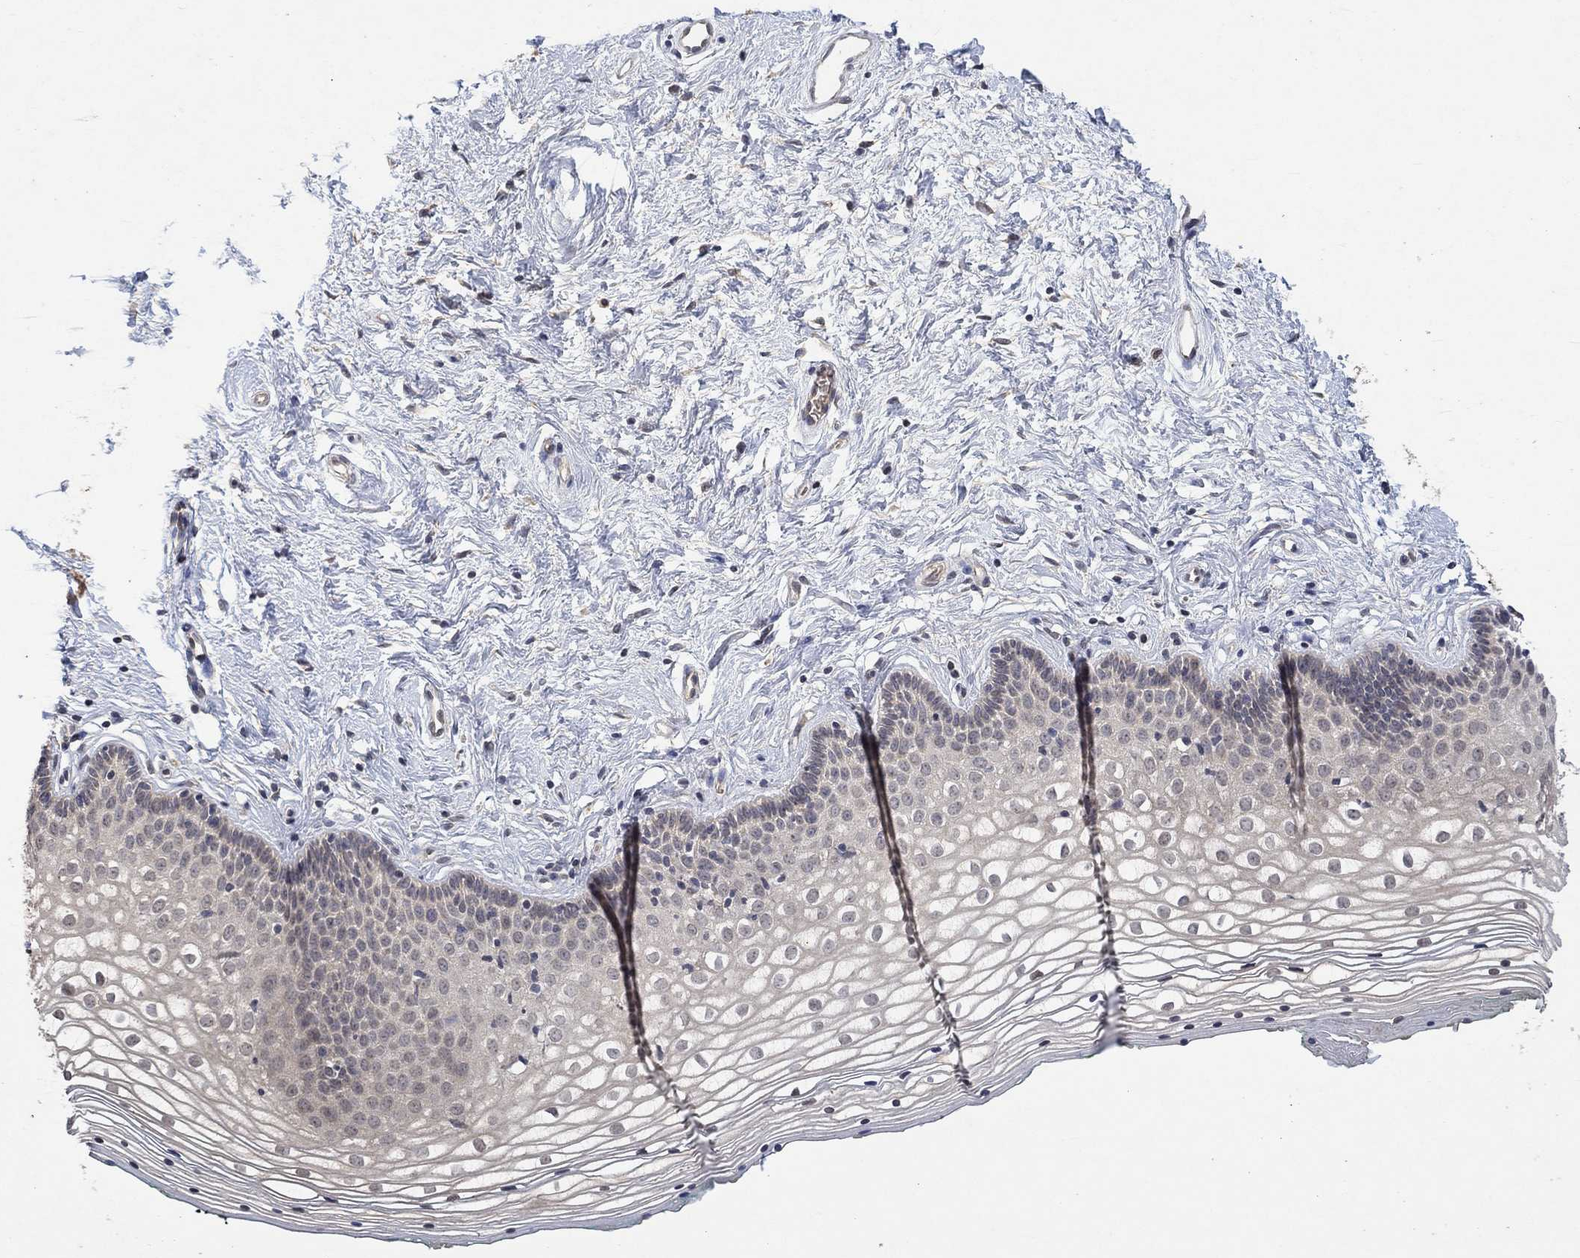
{"staining": {"intensity": "negative", "quantity": "none", "location": "none"}, "tissue": "vagina", "cell_type": "Squamous epithelial cells", "image_type": "normal", "snomed": [{"axis": "morphology", "description": "Normal tissue, NOS"}, {"axis": "topography", "description": "Vagina"}], "caption": "DAB (3,3'-diaminobenzidine) immunohistochemical staining of benign vagina demonstrates no significant staining in squamous epithelial cells.", "gene": "GRIN2D", "patient": {"sex": "female", "age": 36}}